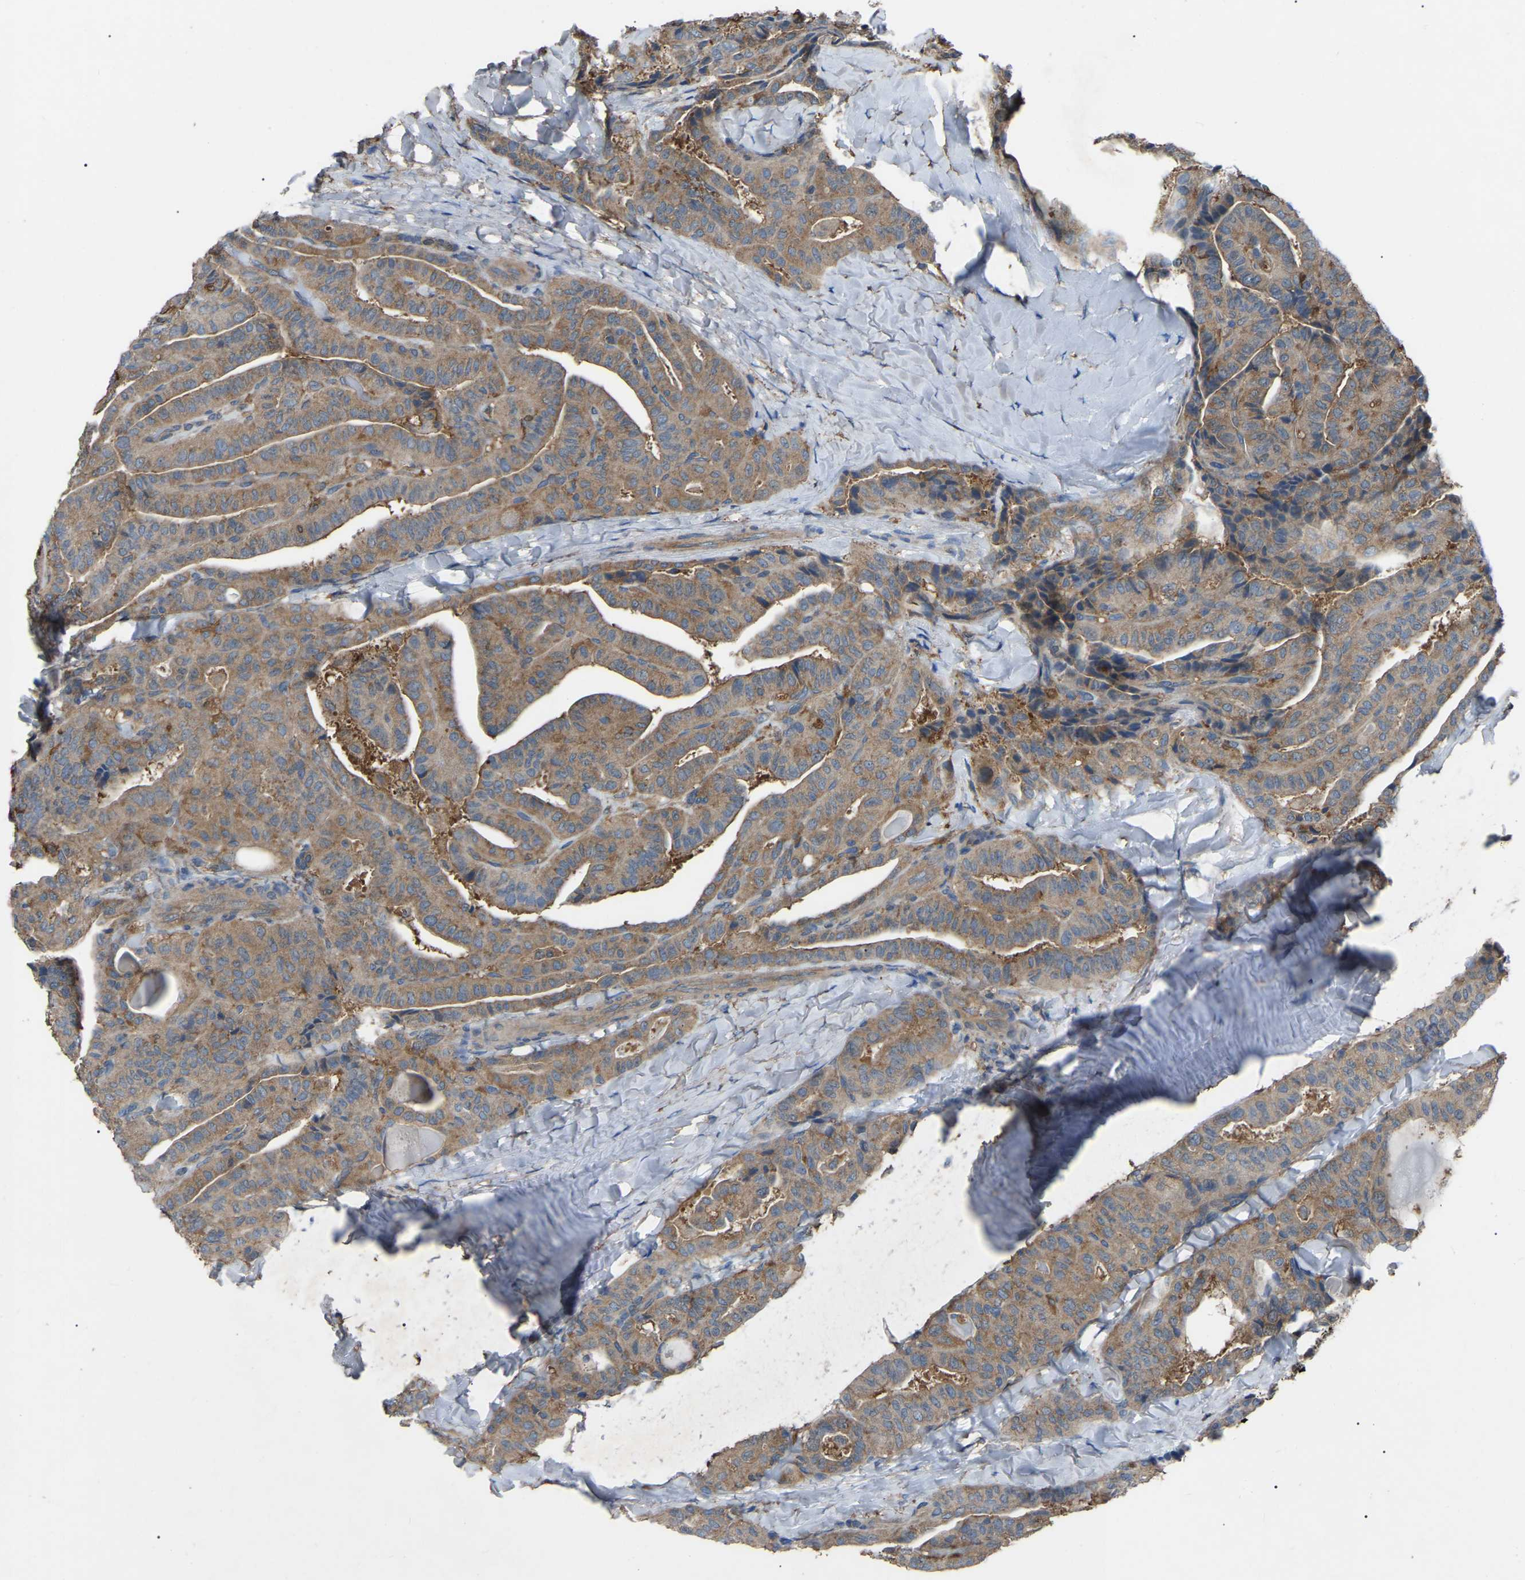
{"staining": {"intensity": "moderate", "quantity": ">75%", "location": "cytoplasmic/membranous"}, "tissue": "thyroid cancer", "cell_type": "Tumor cells", "image_type": "cancer", "snomed": [{"axis": "morphology", "description": "Papillary adenocarcinoma, NOS"}, {"axis": "topography", "description": "Thyroid gland"}], "caption": "Moderate cytoplasmic/membranous expression is seen in about >75% of tumor cells in thyroid cancer.", "gene": "AIMP1", "patient": {"sex": "male", "age": 77}}